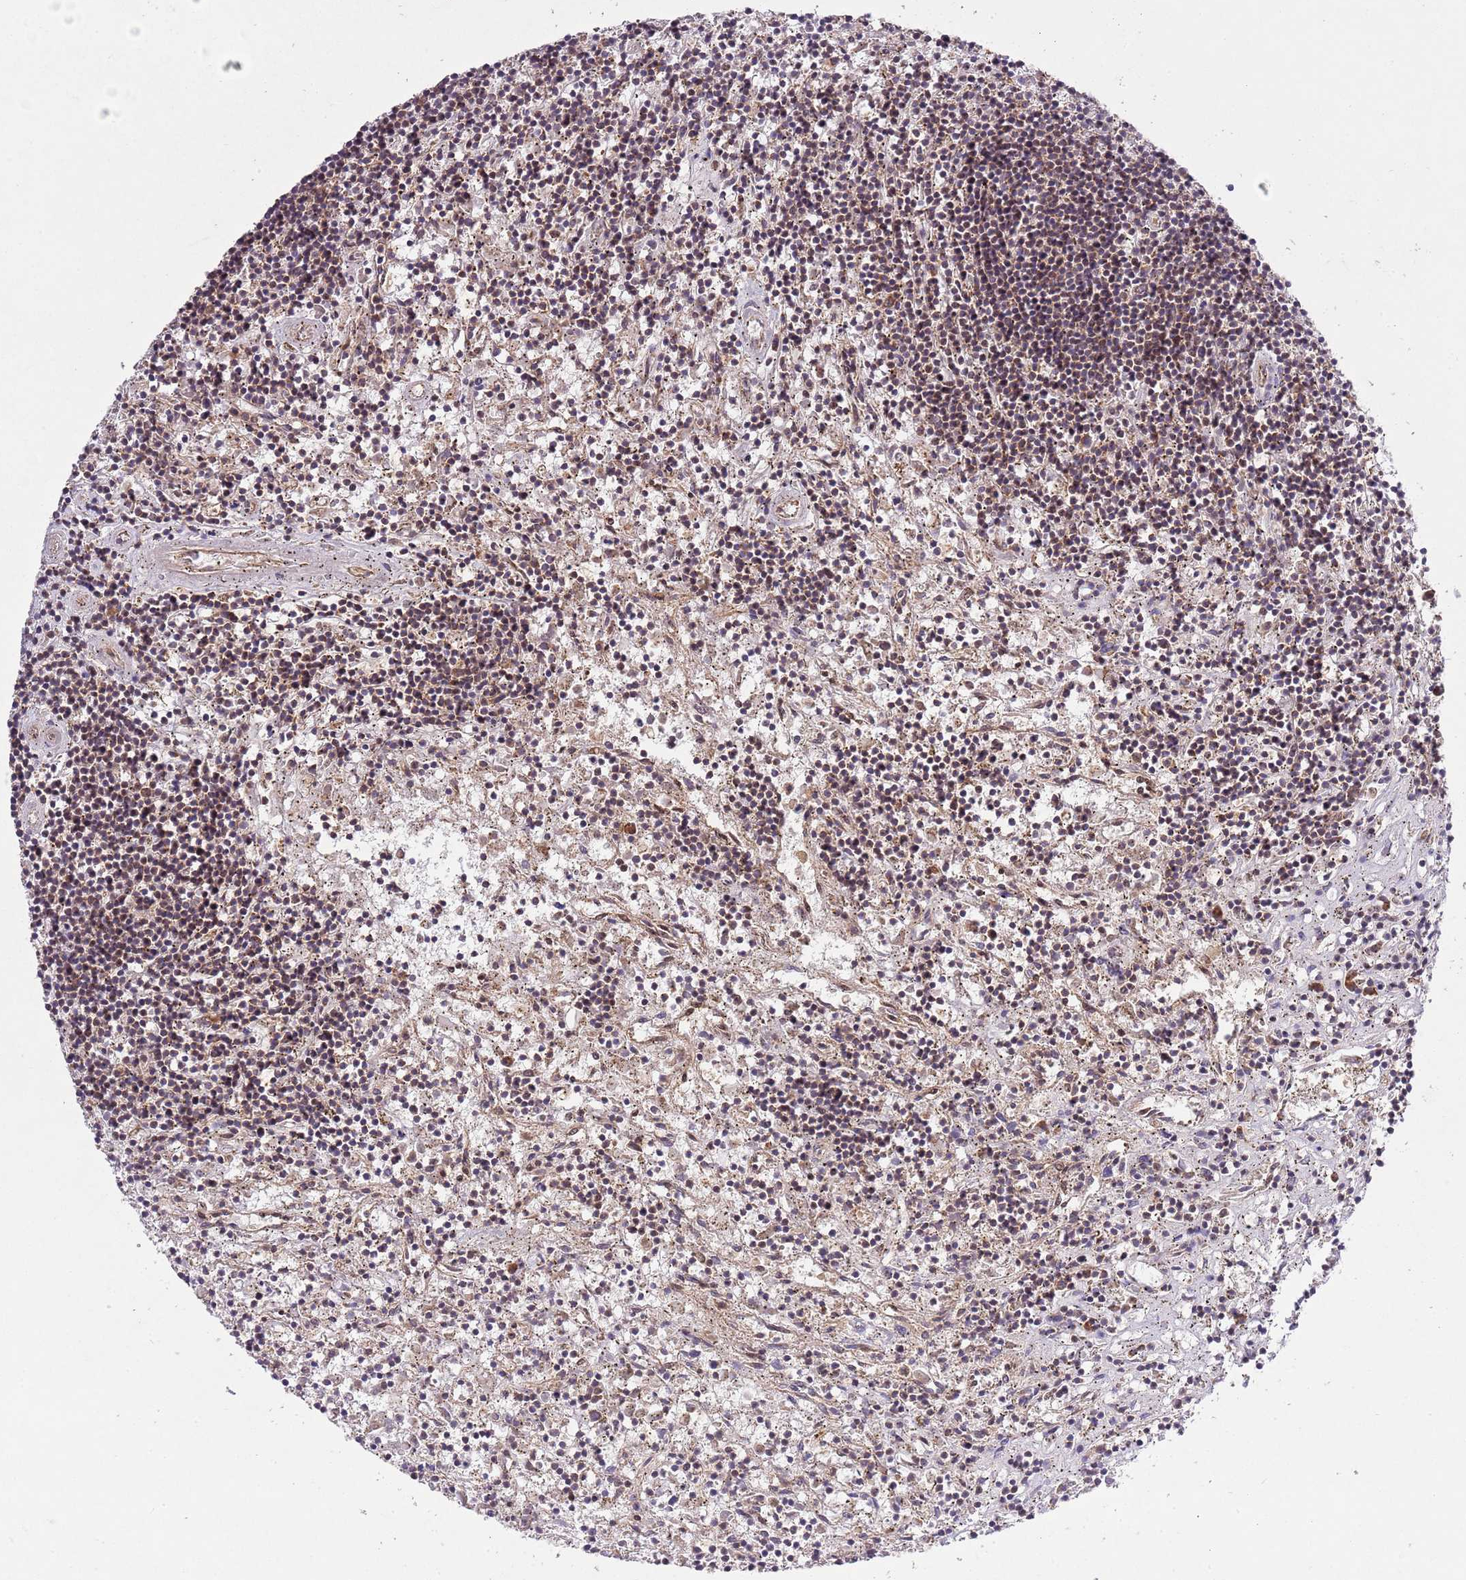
{"staining": {"intensity": "weak", "quantity": "<25%", "location": "cytoplasmic/membranous"}, "tissue": "lymphoma", "cell_type": "Tumor cells", "image_type": "cancer", "snomed": [{"axis": "morphology", "description": "Malignant lymphoma, non-Hodgkin's type, Low grade"}, {"axis": "topography", "description": "Spleen"}], "caption": "This is an immunohistochemistry (IHC) photomicrograph of lymphoma. There is no staining in tumor cells.", "gene": "MFNG", "patient": {"sex": "male", "age": 76}}